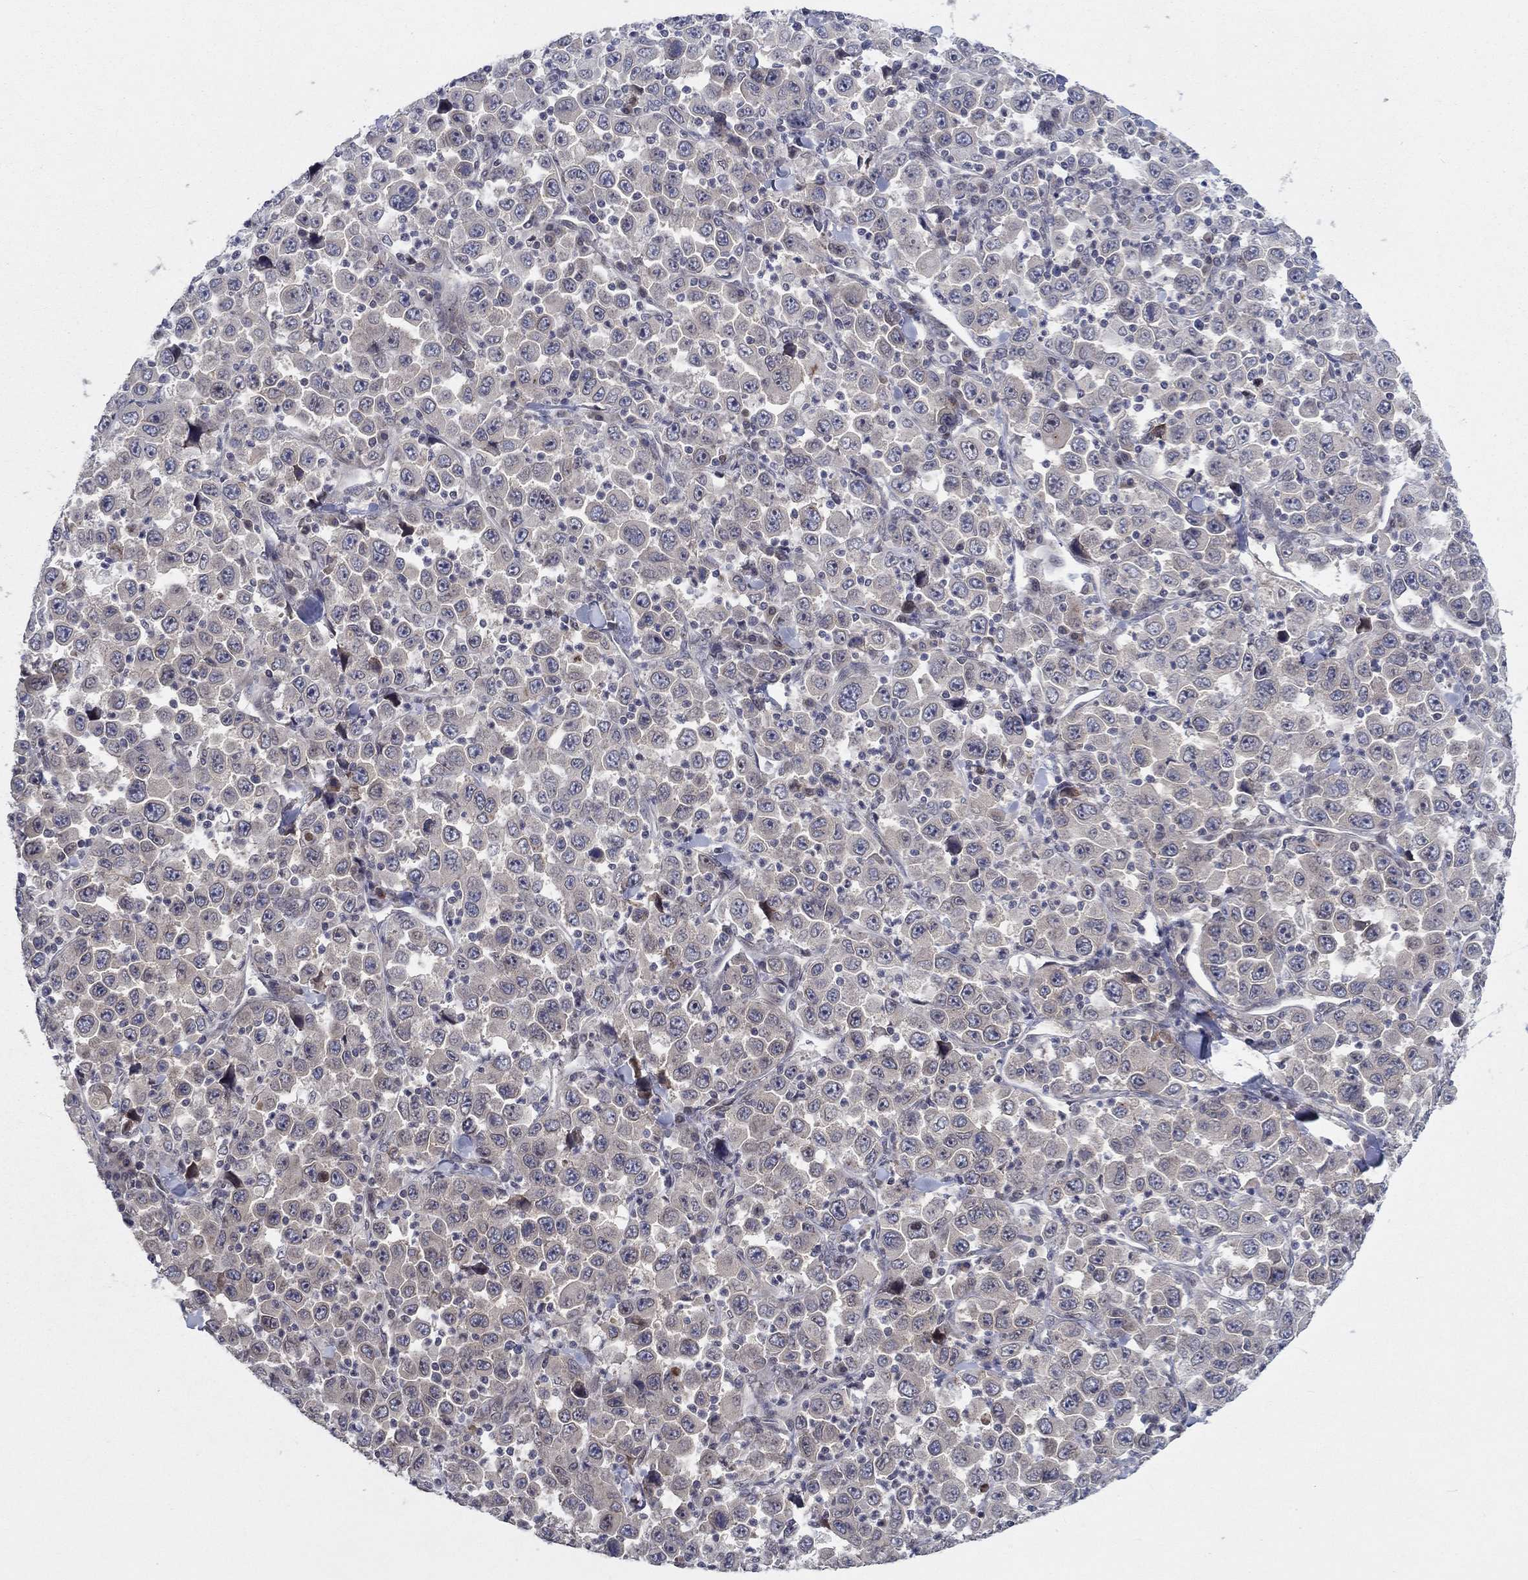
{"staining": {"intensity": "negative", "quantity": "none", "location": "none"}, "tissue": "stomach cancer", "cell_type": "Tumor cells", "image_type": "cancer", "snomed": [{"axis": "morphology", "description": "Normal tissue, NOS"}, {"axis": "morphology", "description": "Adenocarcinoma, NOS"}, {"axis": "topography", "description": "Stomach, upper"}, {"axis": "topography", "description": "Stomach"}], "caption": "Adenocarcinoma (stomach) was stained to show a protein in brown. There is no significant staining in tumor cells.", "gene": "CETN3", "patient": {"sex": "male", "age": 59}}